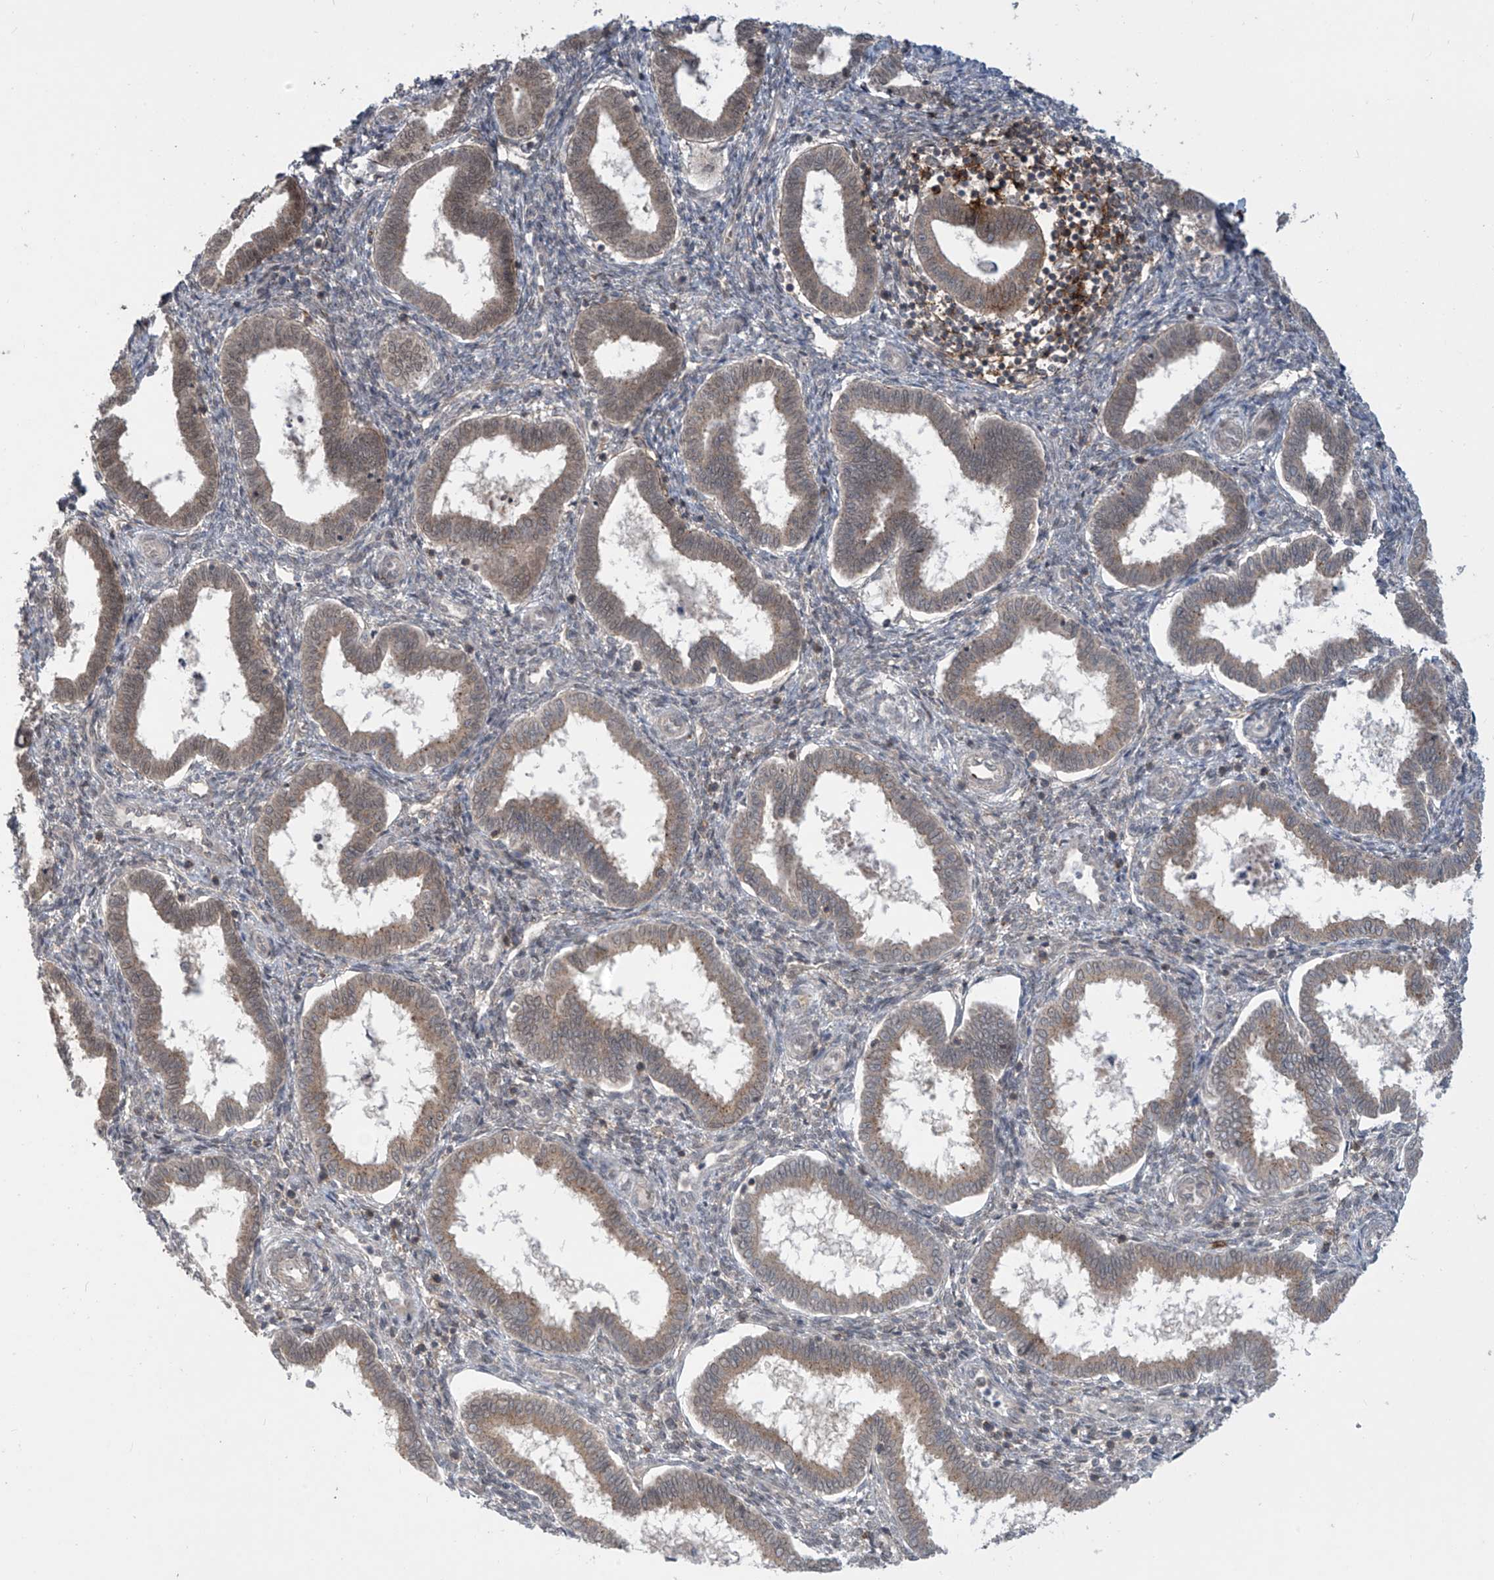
{"staining": {"intensity": "negative", "quantity": "none", "location": "none"}, "tissue": "endometrium", "cell_type": "Cells in endometrial stroma", "image_type": "normal", "snomed": [{"axis": "morphology", "description": "Normal tissue, NOS"}, {"axis": "topography", "description": "Endometrium"}], "caption": "A high-resolution histopathology image shows immunohistochemistry (IHC) staining of normal endometrium, which demonstrates no significant staining in cells in endometrial stroma.", "gene": "LAGE3", "patient": {"sex": "female", "age": 24}}